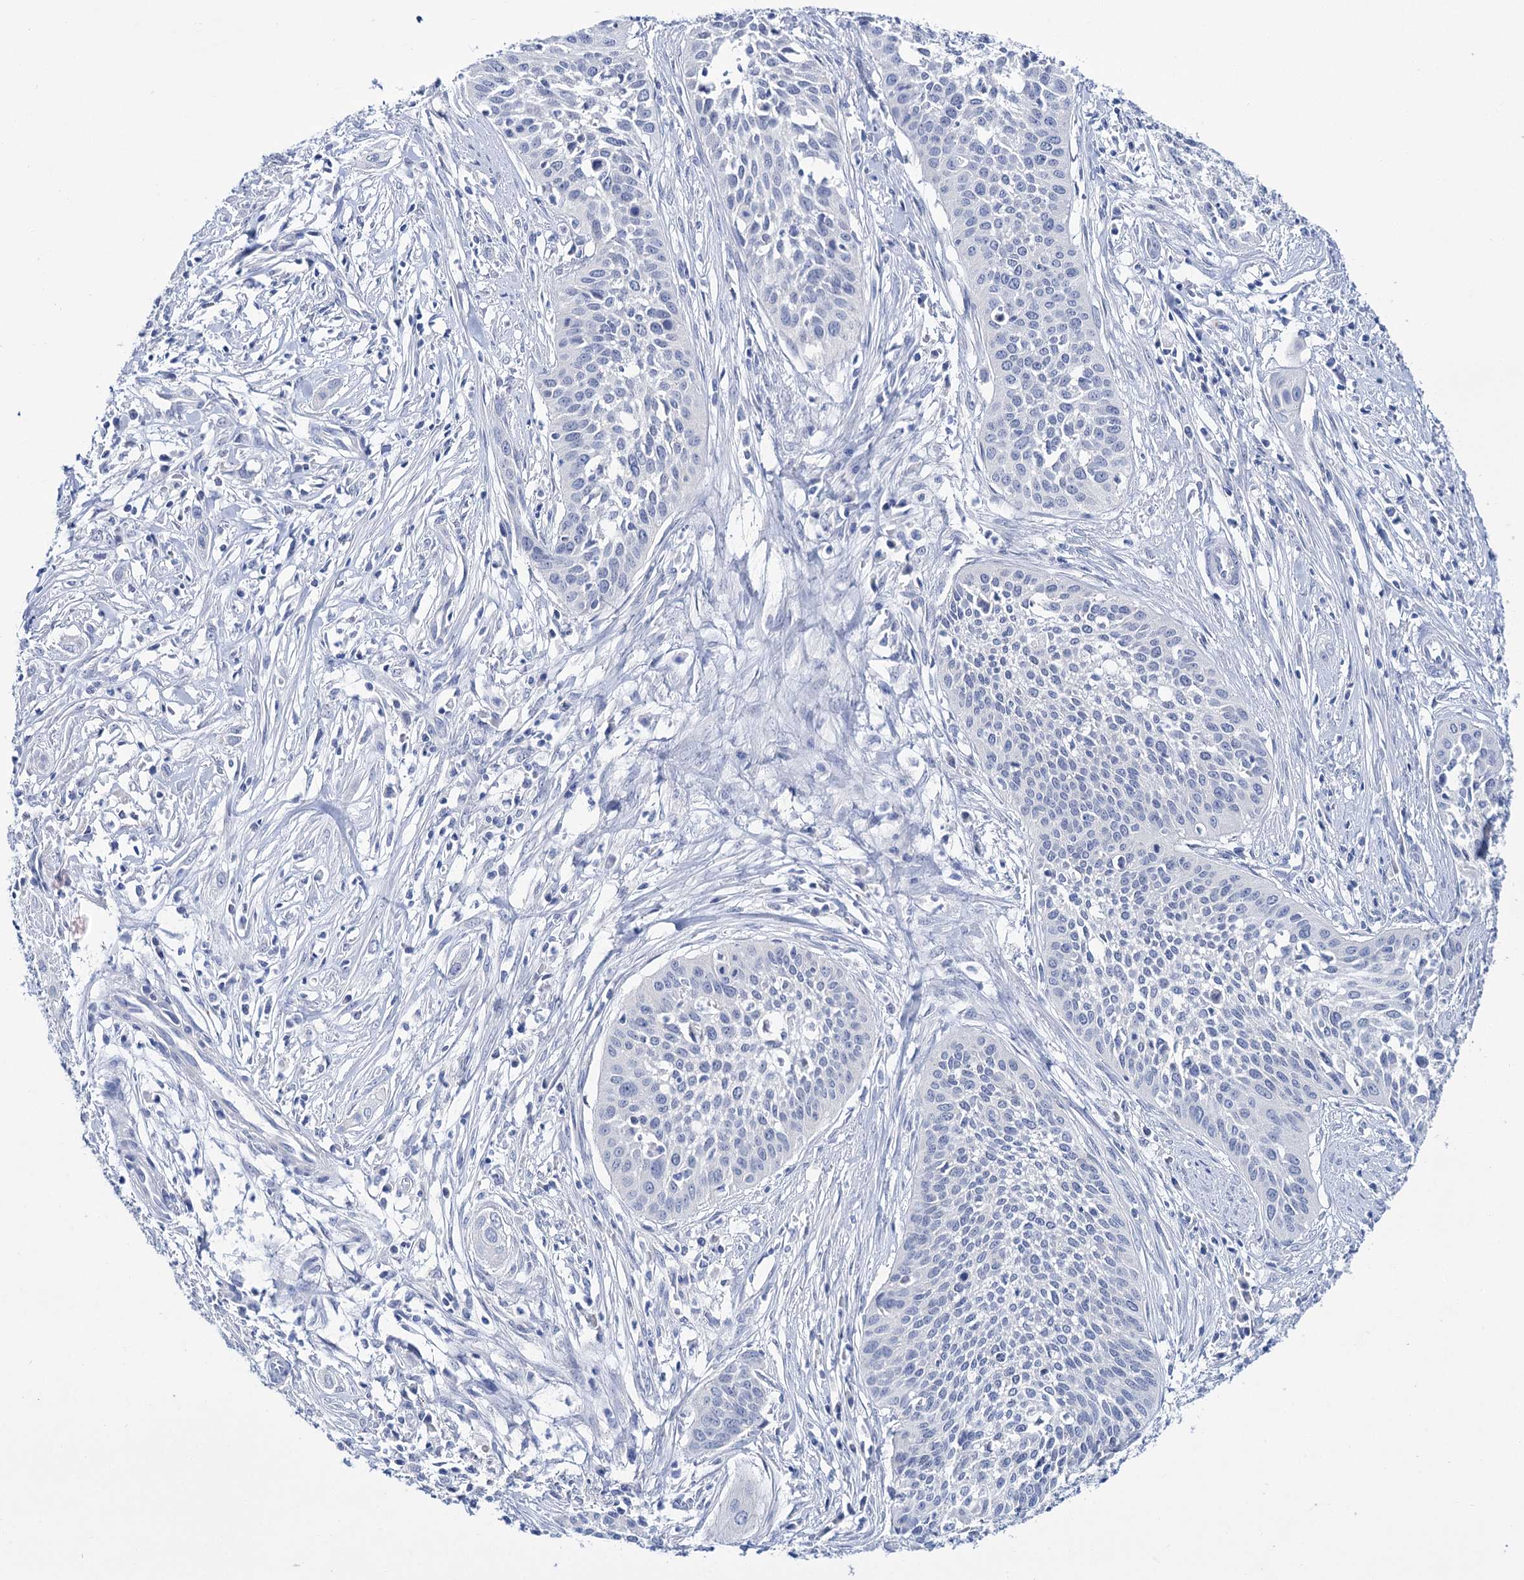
{"staining": {"intensity": "negative", "quantity": "none", "location": "none"}, "tissue": "cervical cancer", "cell_type": "Tumor cells", "image_type": "cancer", "snomed": [{"axis": "morphology", "description": "Squamous cell carcinoma, NOS"}, {"axis": "topography", "description": "Cervix"}], "caption": "IHC photomicrograph of neoplastic tissue: cervical cancer (squamous cell carcinoma) stained with DAB demonstrates no significant protein expression in tumor cells.", "gene": "LYZL4", "patient": {"sex": "female", "age": 34}}